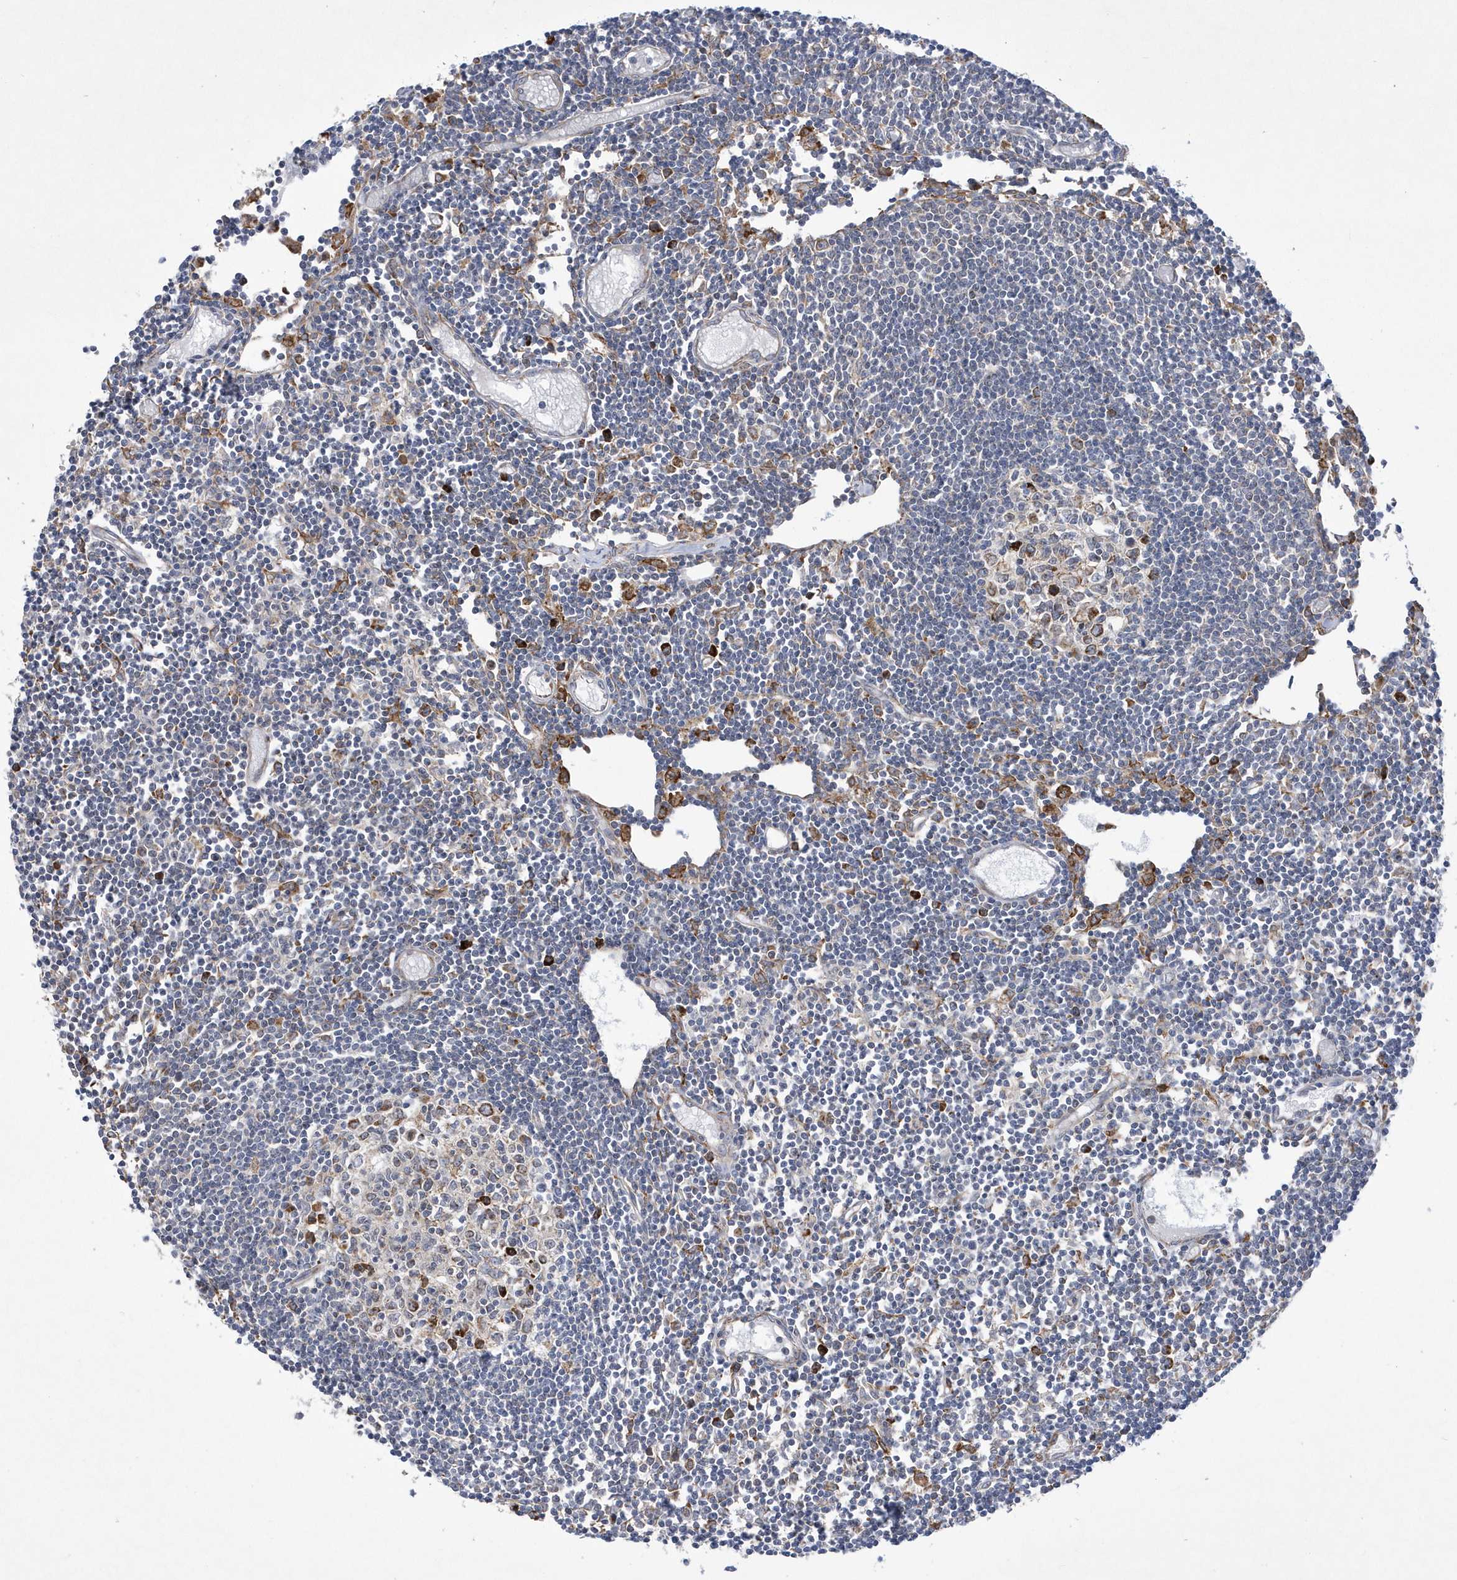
{"staining": {"intensity": "moderate", "quantity": "<25%", "location": "cytoplasmic/membranous"}, "tissue": "lymph node", "cell_type": "Germinal center cells", "image_type": "normal", "snomed": [{"axis": "morphology", "description": "Normal tissue, NOS"}, {"axis": "topography", "description": "Lymph node"}], "caption": "Immunohistochemical staining of normal lymph node shows moderate cytoplasmic/membranous protein positivity in about <25% of germinal center cells.", "gene": "MED31", "patient": {"sex": "female", "age": 11}}